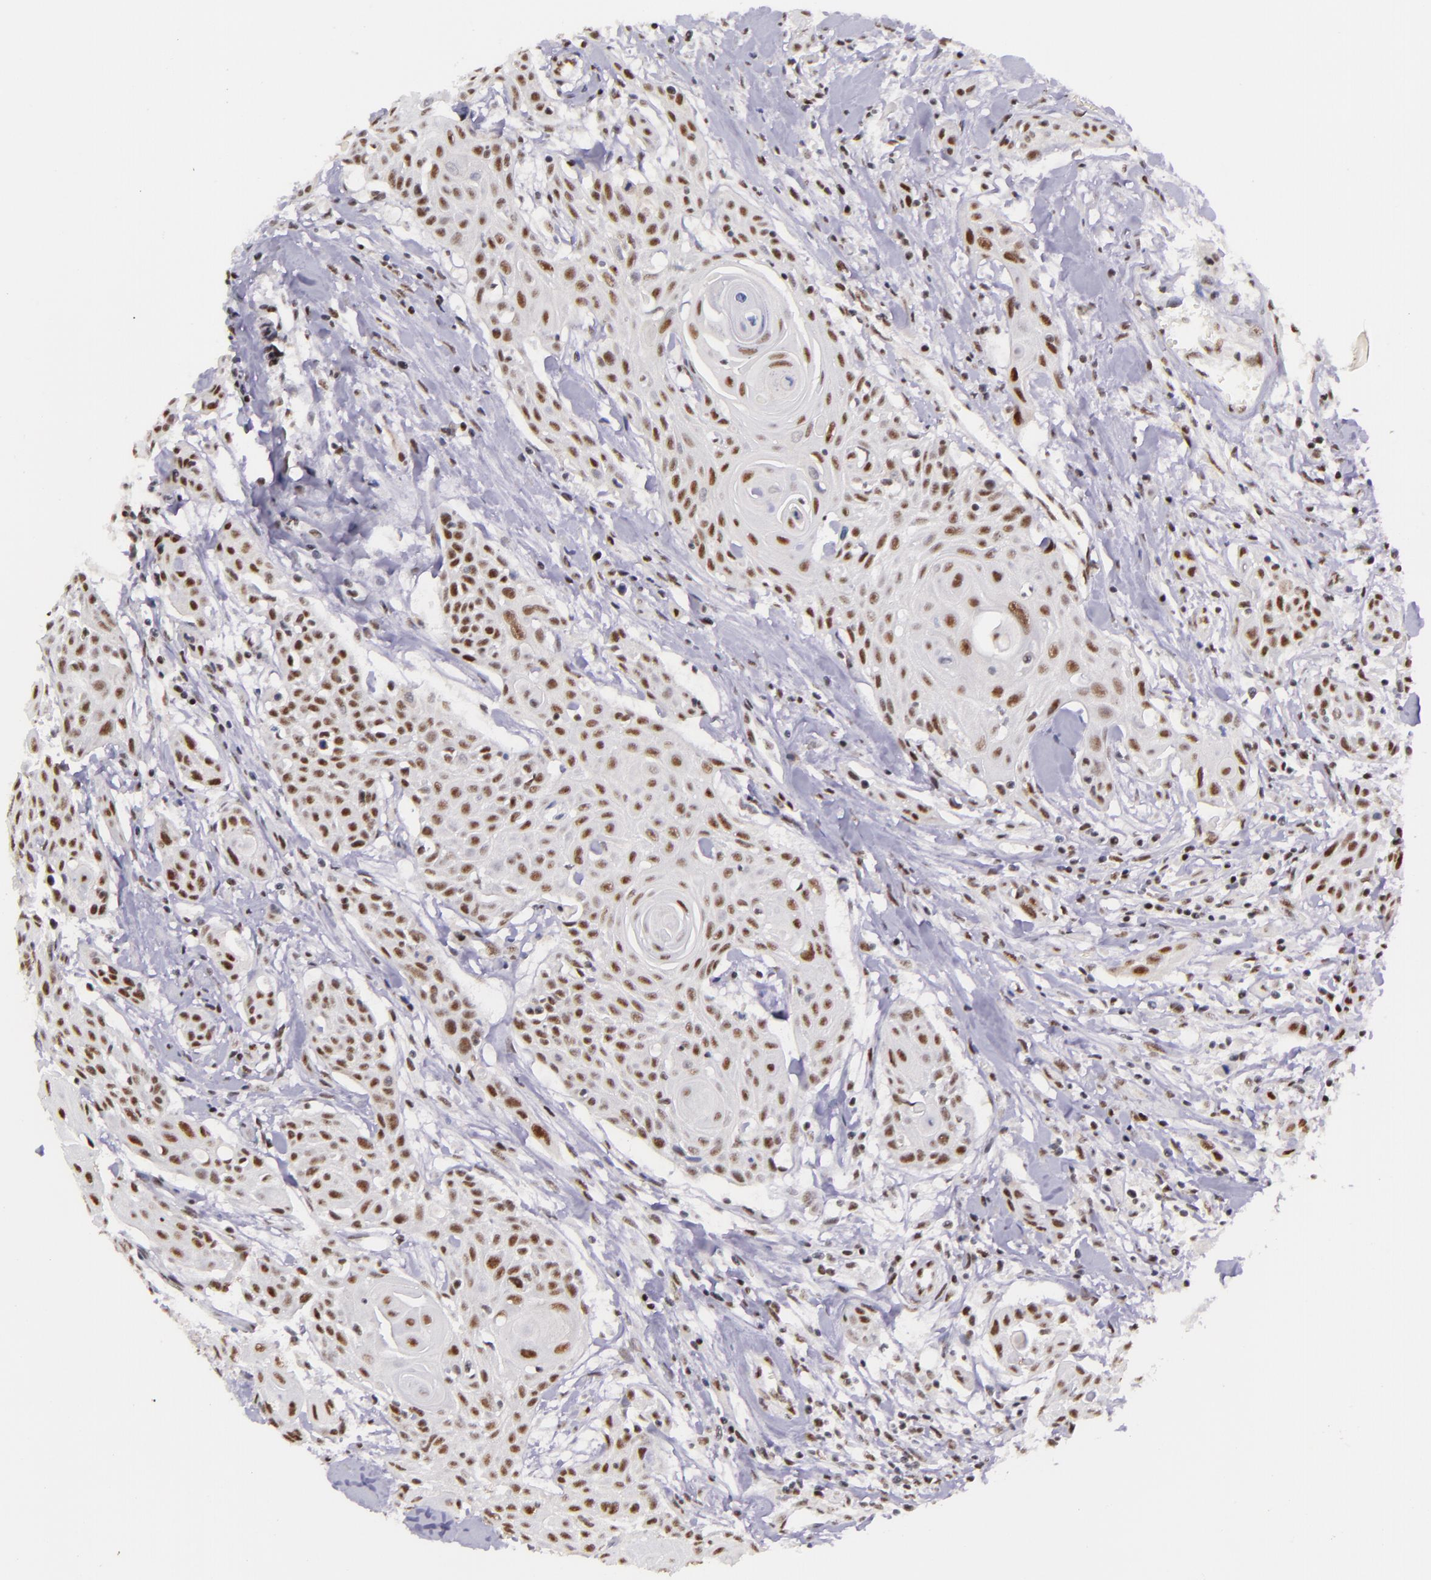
{"staining": {"intensity": "moderate", "quantity": ">75%", "location": "nuclear"}, "tissue": "head and neck cancer", "cell_type": "Tumor cells", "image_type": "cancer", "snomed": [{"axis": "morphology", "description": "Squamous cell carcinoma, NOS"}, {"axis": "morphology", "description": "Squamous cell carcinoma, metastatic, NOS"}, {"axis": "topography", "description": "Lymph node"}, {"axis": "topography", "description": "Salivary gland"}, {"axis": "topography", "description": "Head-Neck"}], "caption": "Head and neck cancer (metastatic squamous cell carcinoma) was stained to show a protein in brown. There is medium levels of moderate nuclear staining in about >75% of tumor cells.", "gene": "GPKOW", "patient": {"sex": "female", "age": 74}}